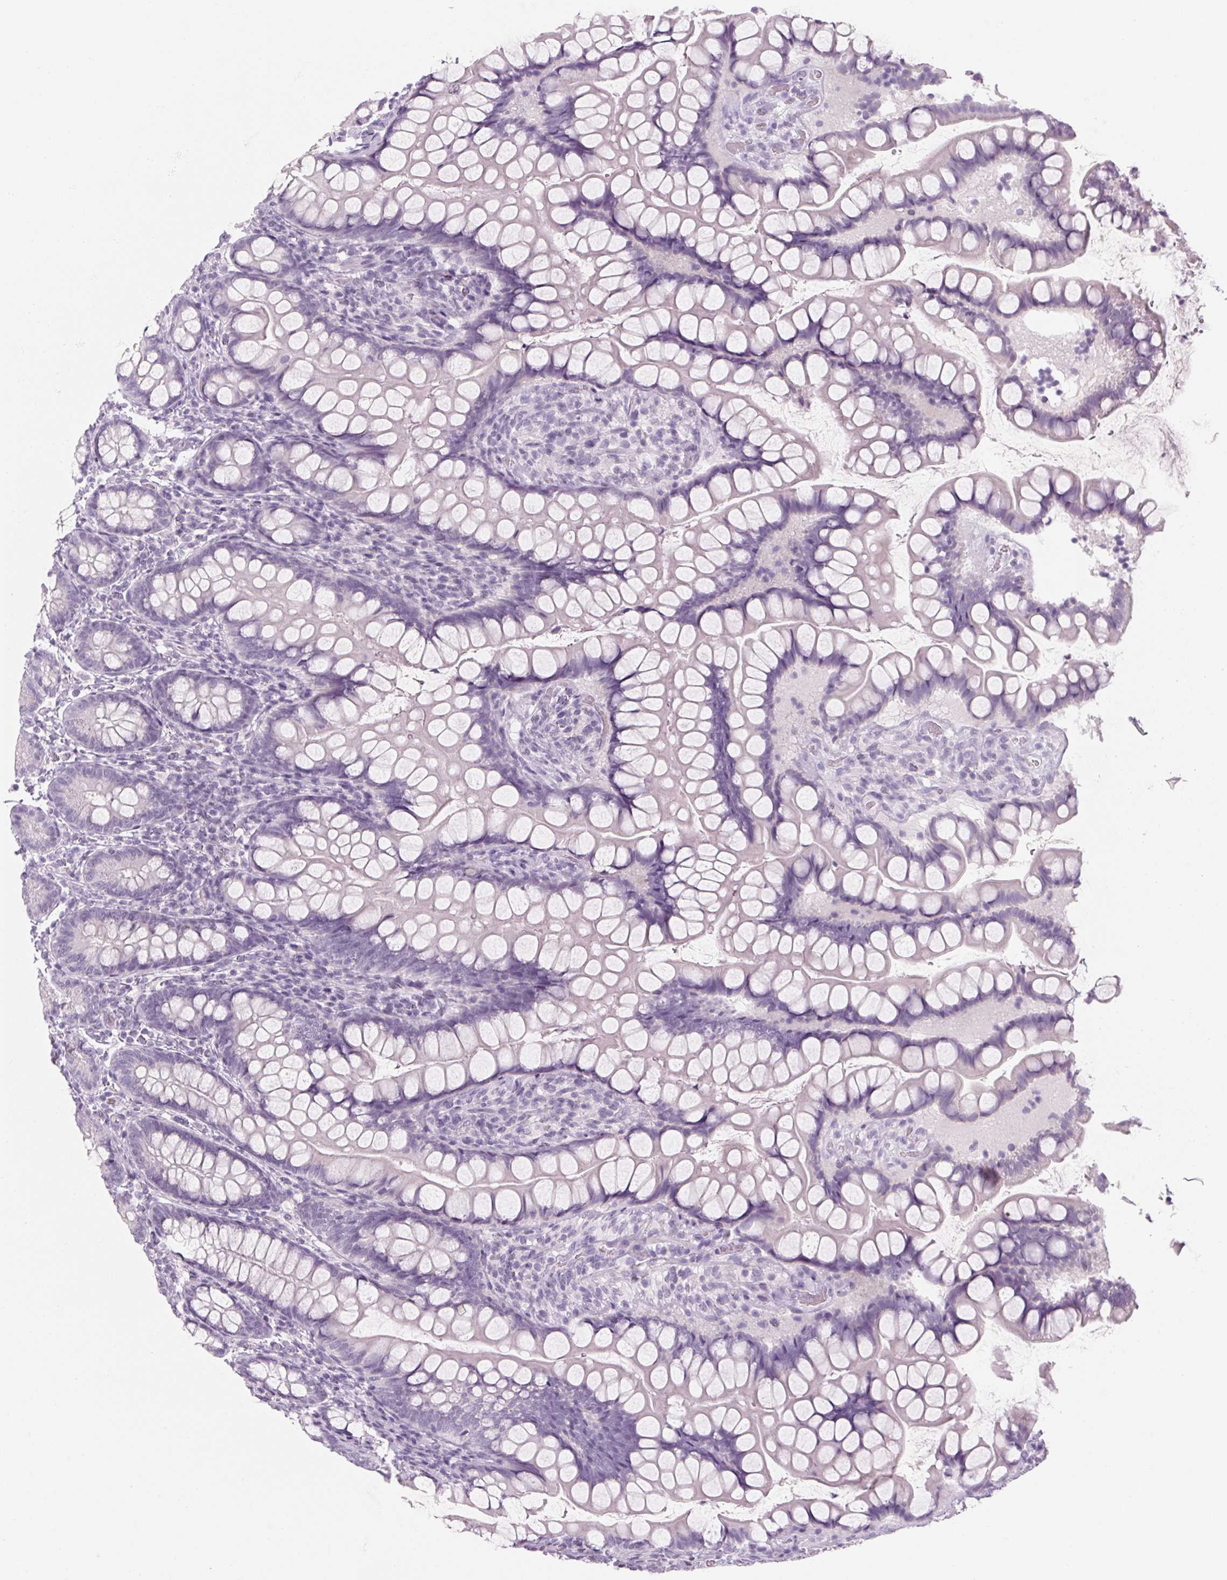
{"staining": {"intensity": "weak", "quantity": "<25%", "location": "cytoplasmic/membranous"}, "tissue": "small intestine", "cell_type": "Glandular cells", "image_type": "normal", "snomed": [{"axis": "morphology", "description": "Normal tissue, NOS"}, {"axis": "topography", "description": "Small intestine"}], "caption": "A high-resolution photomicrograph shows immunohistochemistry (IHC) staining of unremarkable small intestine, which displays no significant staining in glandular cells.", "gene": "RPTN", "patient": {"sex": "male", "age": 70}}